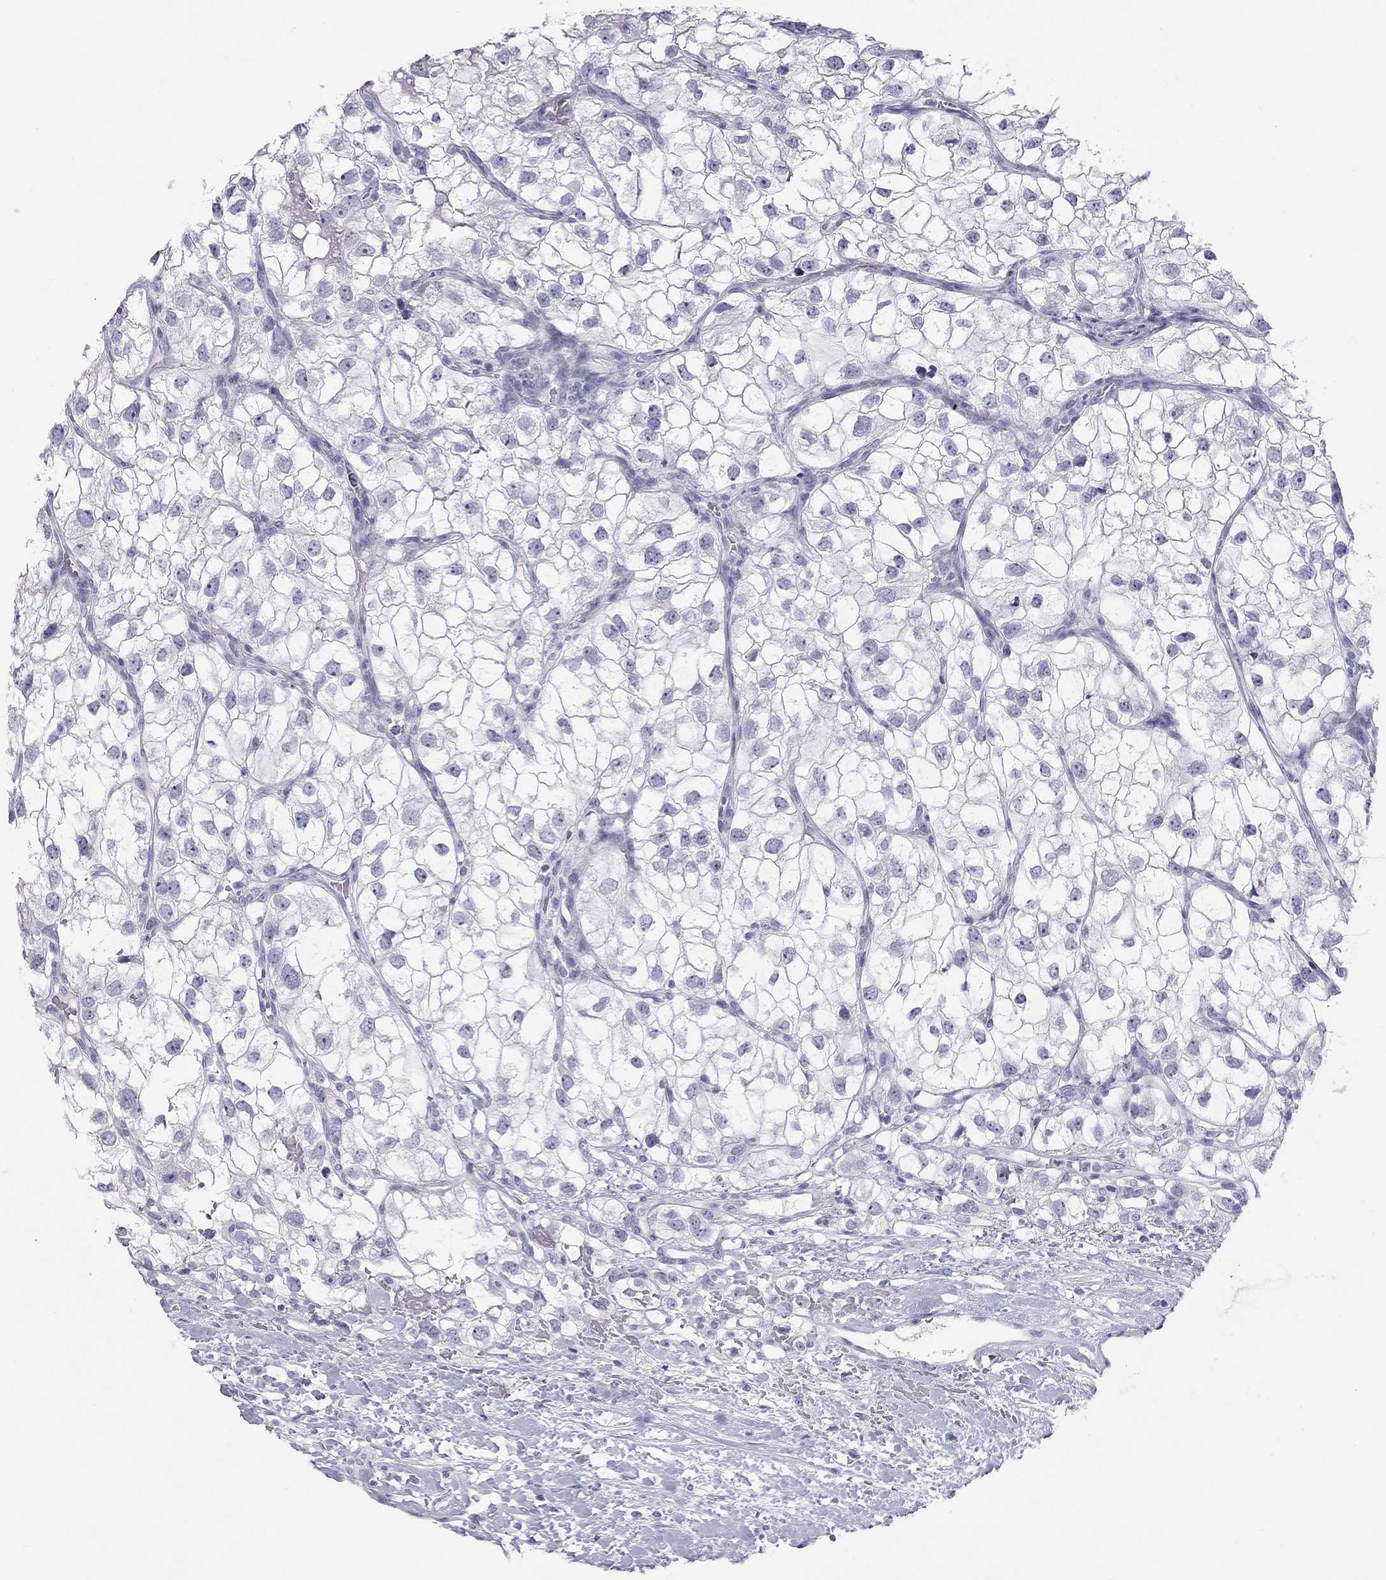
{"staining": {"intensity": "negative", "quantity": "none", "location": "none"}, "tissue": "renal cancer", "cell_type": "Tumor cells", "image_type": "cancer", "snomed": [{"axis": "morphology", "description": "Adenocarcinoma, NOS"}, {"axis": "topography", "description": "Kidney"}], "caption": "Protein analysis of adenocarcinoma (renal) displays no significant positivity in tumor cells. (DAB immunohistochemistry (IHC) with hematoxylin counter stain).", "gene": "STAG3", "patient": {"sex": "male", "age": 59}}